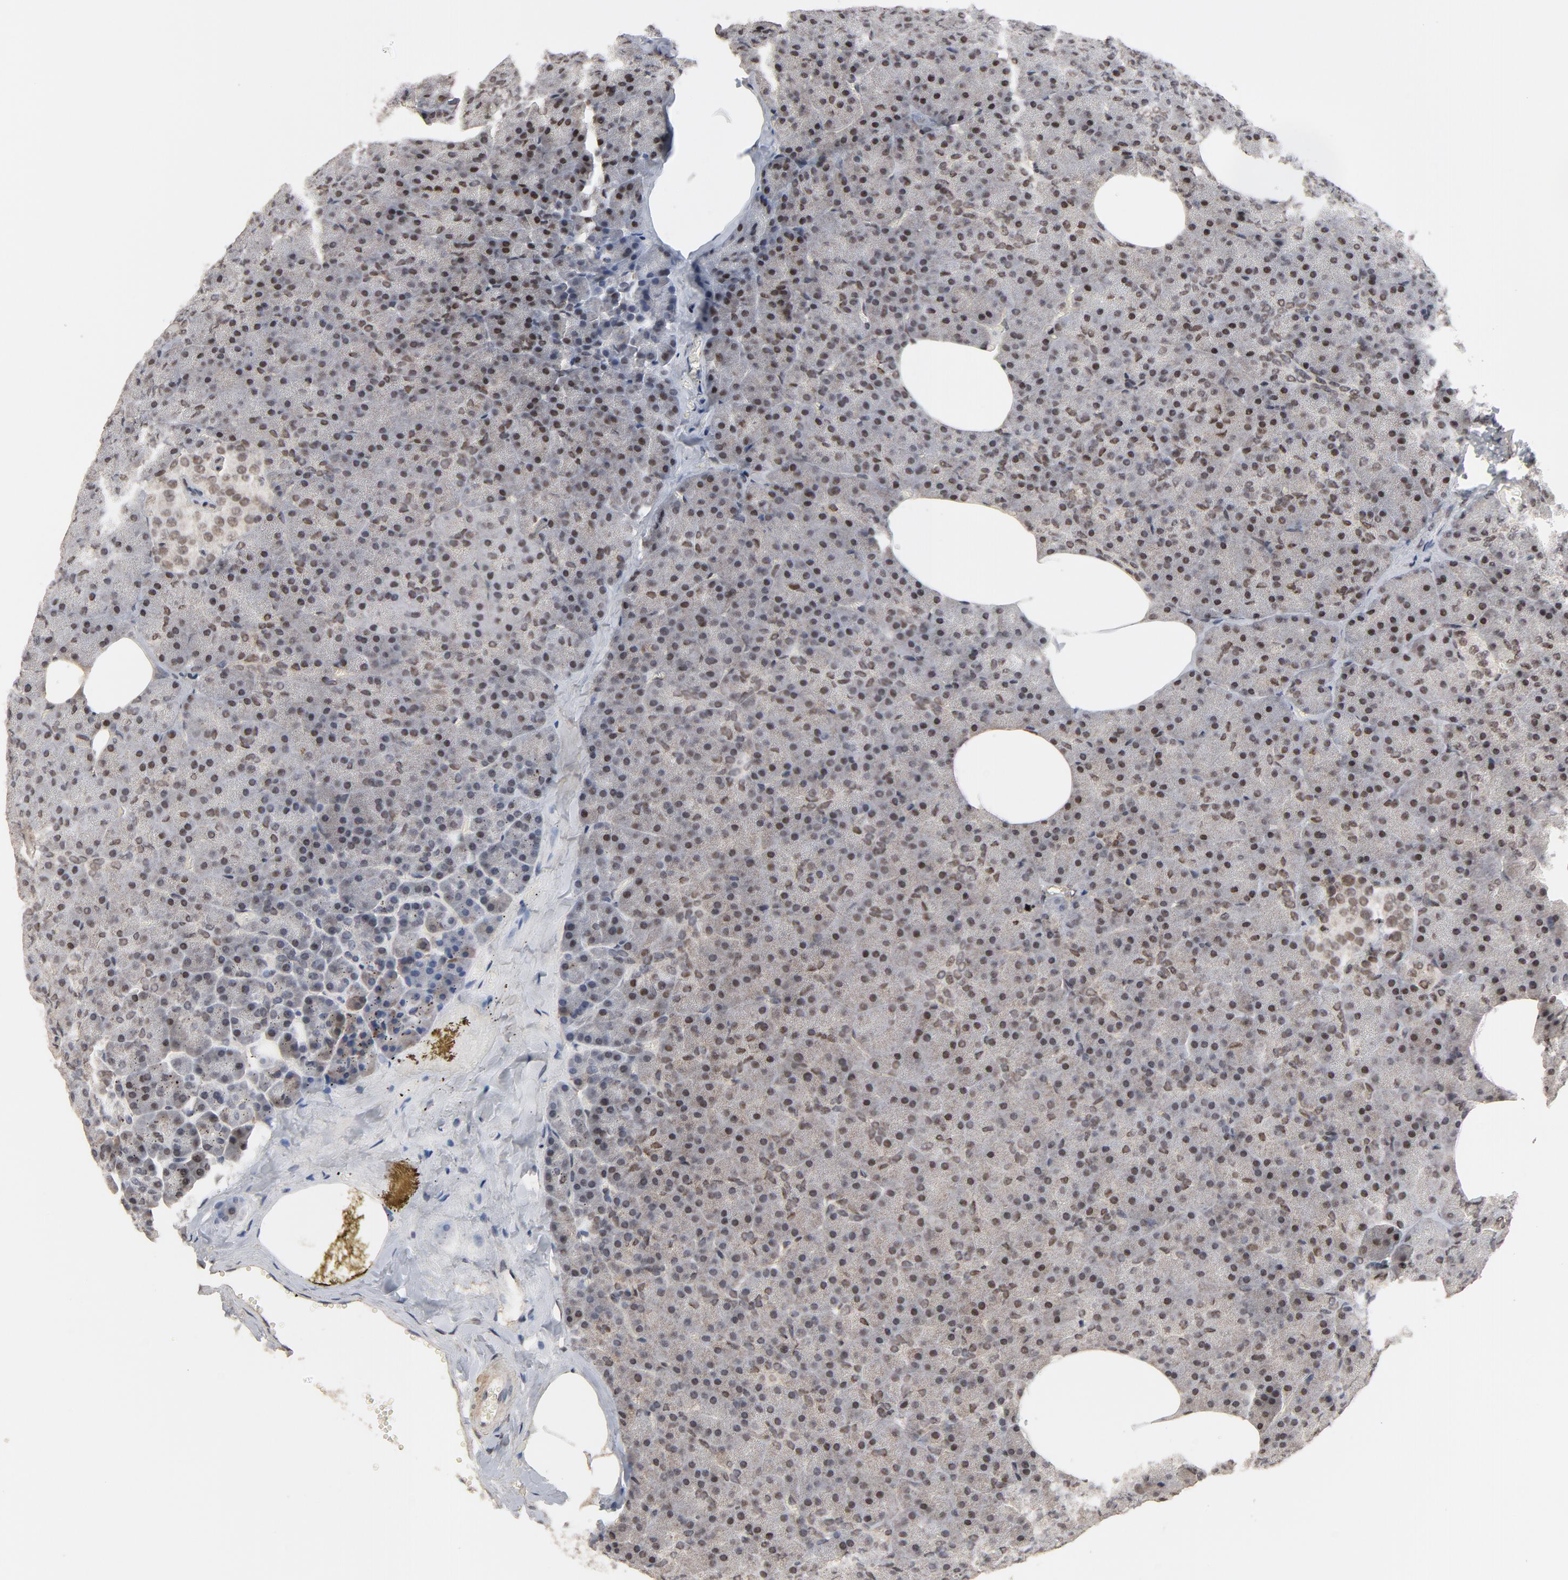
{"staining": {"intensity": "moderate", "quantity": ">75%", "location": "cytoplasmic/membranous,nuclear"}, "tissue": "pancreas", "cell_type": "Exocrine glandular cells", "image_type": "normal", "snomed": [{"axis": "morphology", "description": "Normal tissue, NOS"}, {"axis": "topography", "description": "Pancreas"}], "caption": "Exocrine glandular cells reveal moderate cytoplasmic/membranous,nuclear staining in about >75% of cells in unremarkable pancreas.", "gene": "TP53RK", "patient": {"sex": "female", "age": 35}}